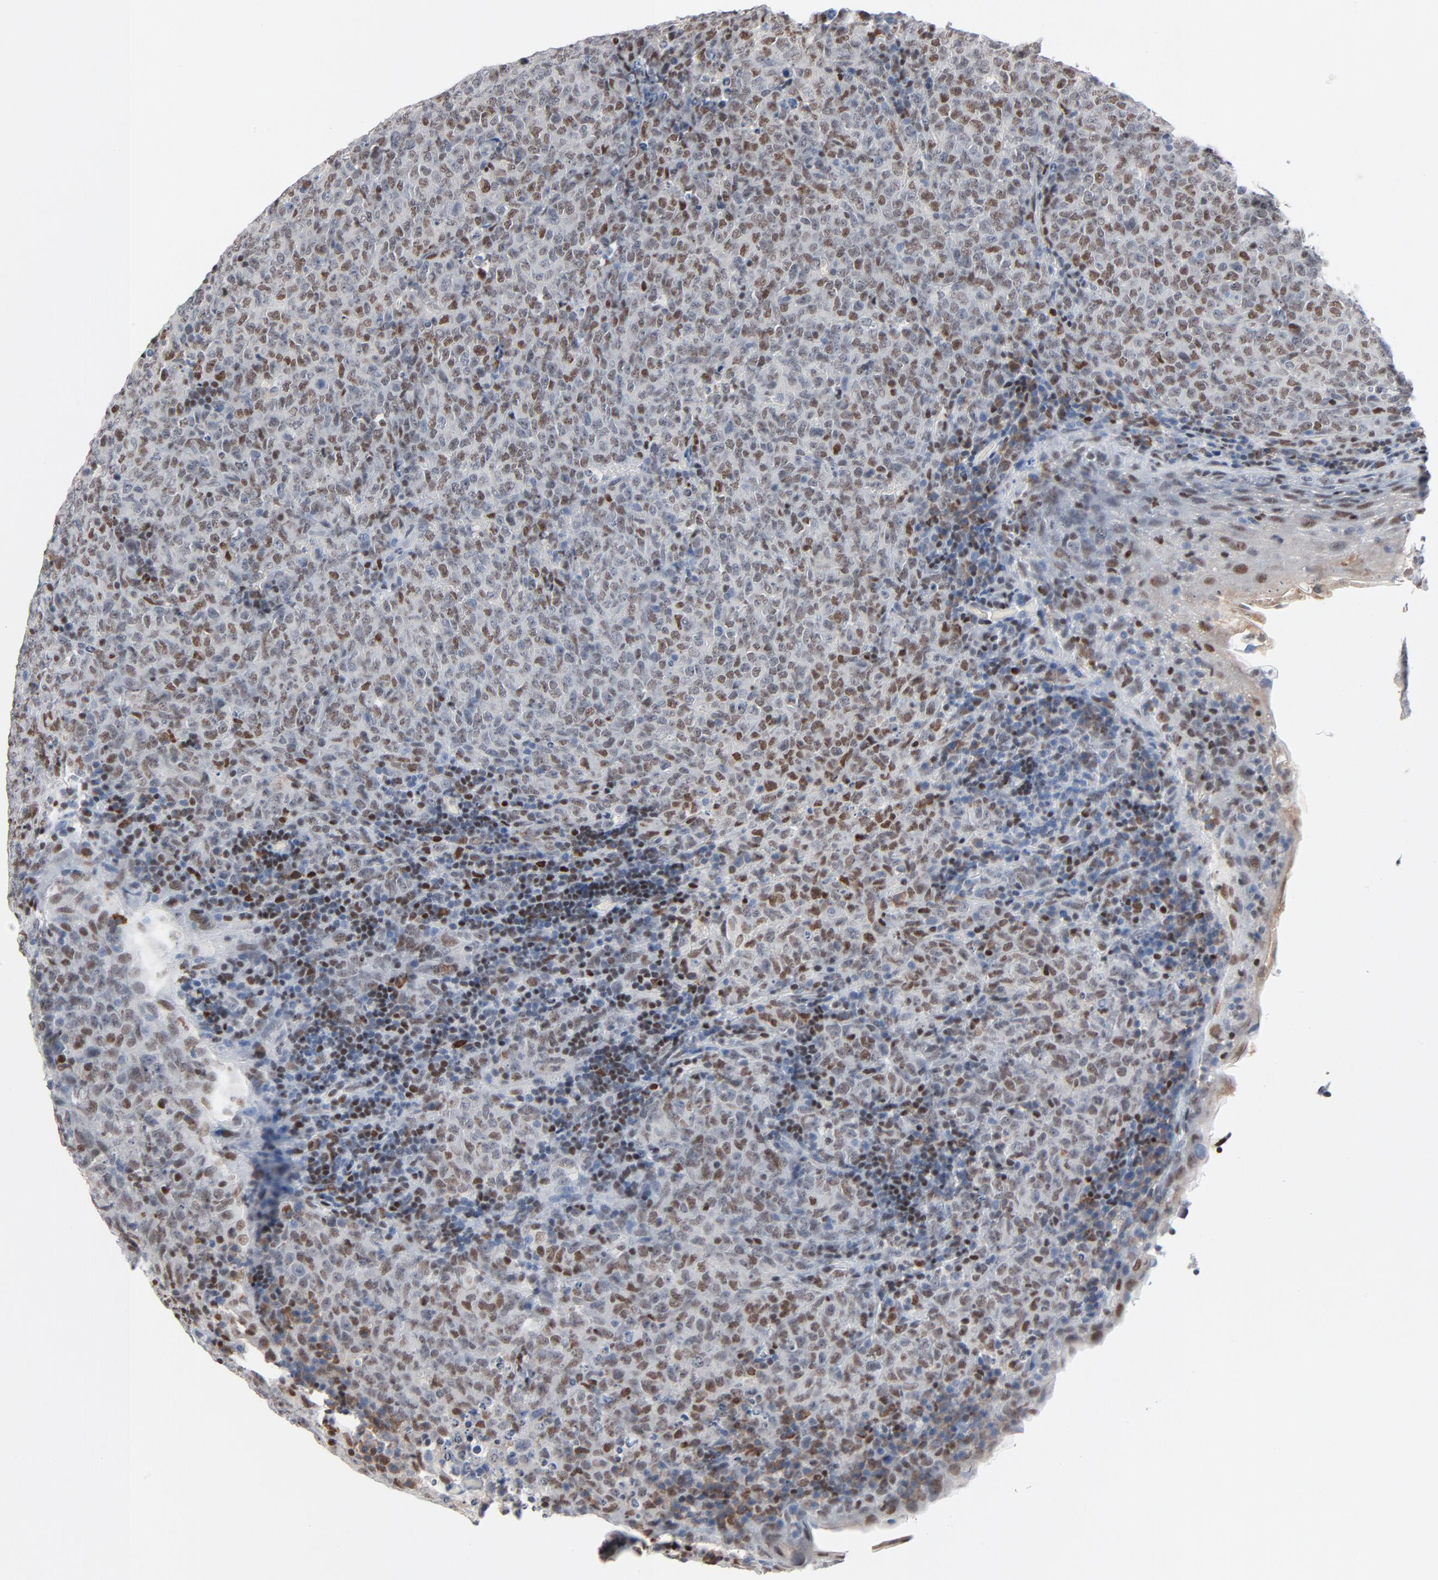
{"staining": {"intensity": "weak", "quantity": "25%-75%", "location": "nuclear"}, "tissue": "lymphoma", "cell_type": "Tumor cells", "image_type": "cancer", "snomed": [{"axis": "morphology", "description": "Malignant lymphoma, non-Hodgkin's type, High grade"}, {"axis": "topography", "description": "Tonsil"}], "caption": "Lymphoma stained with immunohistochemistry (IHC) displays weak nuclear staining in approximately 25%-75% of tumor cells.", "gene": "FOXP1", "patient": {"sex": "female", "age": 36}}